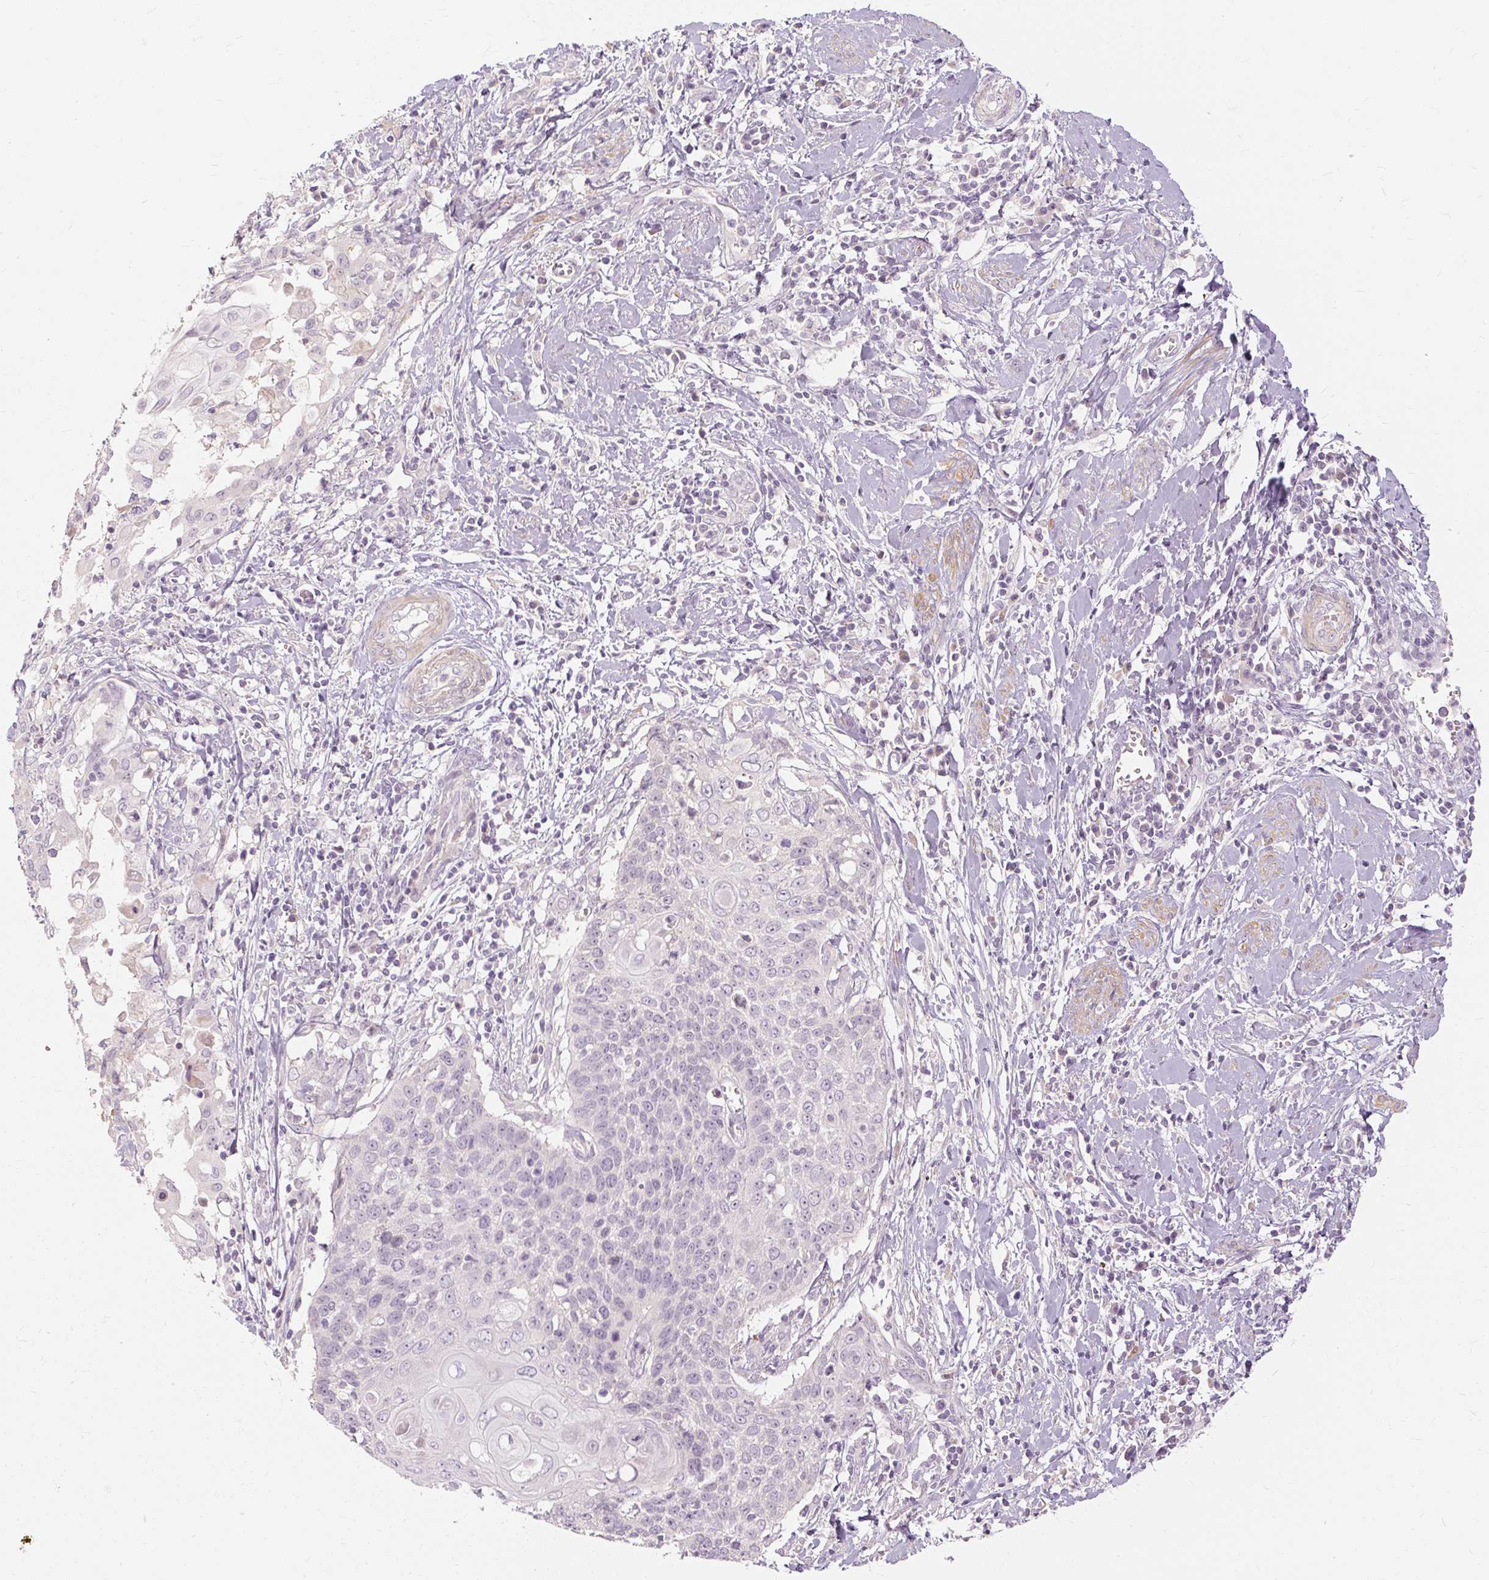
{"staining": {"intensity": "negative", "quantity": "none", "location": "none"}, "tissue": "cervical cancer", "cell_type": "Tumor cells", "image_type": "cancer", "snomed": [{"axis": "morphology", "description": "Squamous cell carcinoma, NOS"}, {"axis": "topography", "description": "Cervix"}], "caption": "A high-resolution histopathology image shows immunohistochemistry (IHC) staining of cervical cancer (squamous cell carcinoma), which exhibits no significant positivity in tumor cells.", "gene": "CAPN3", "patient": {"sex": "female", "age": 39}}